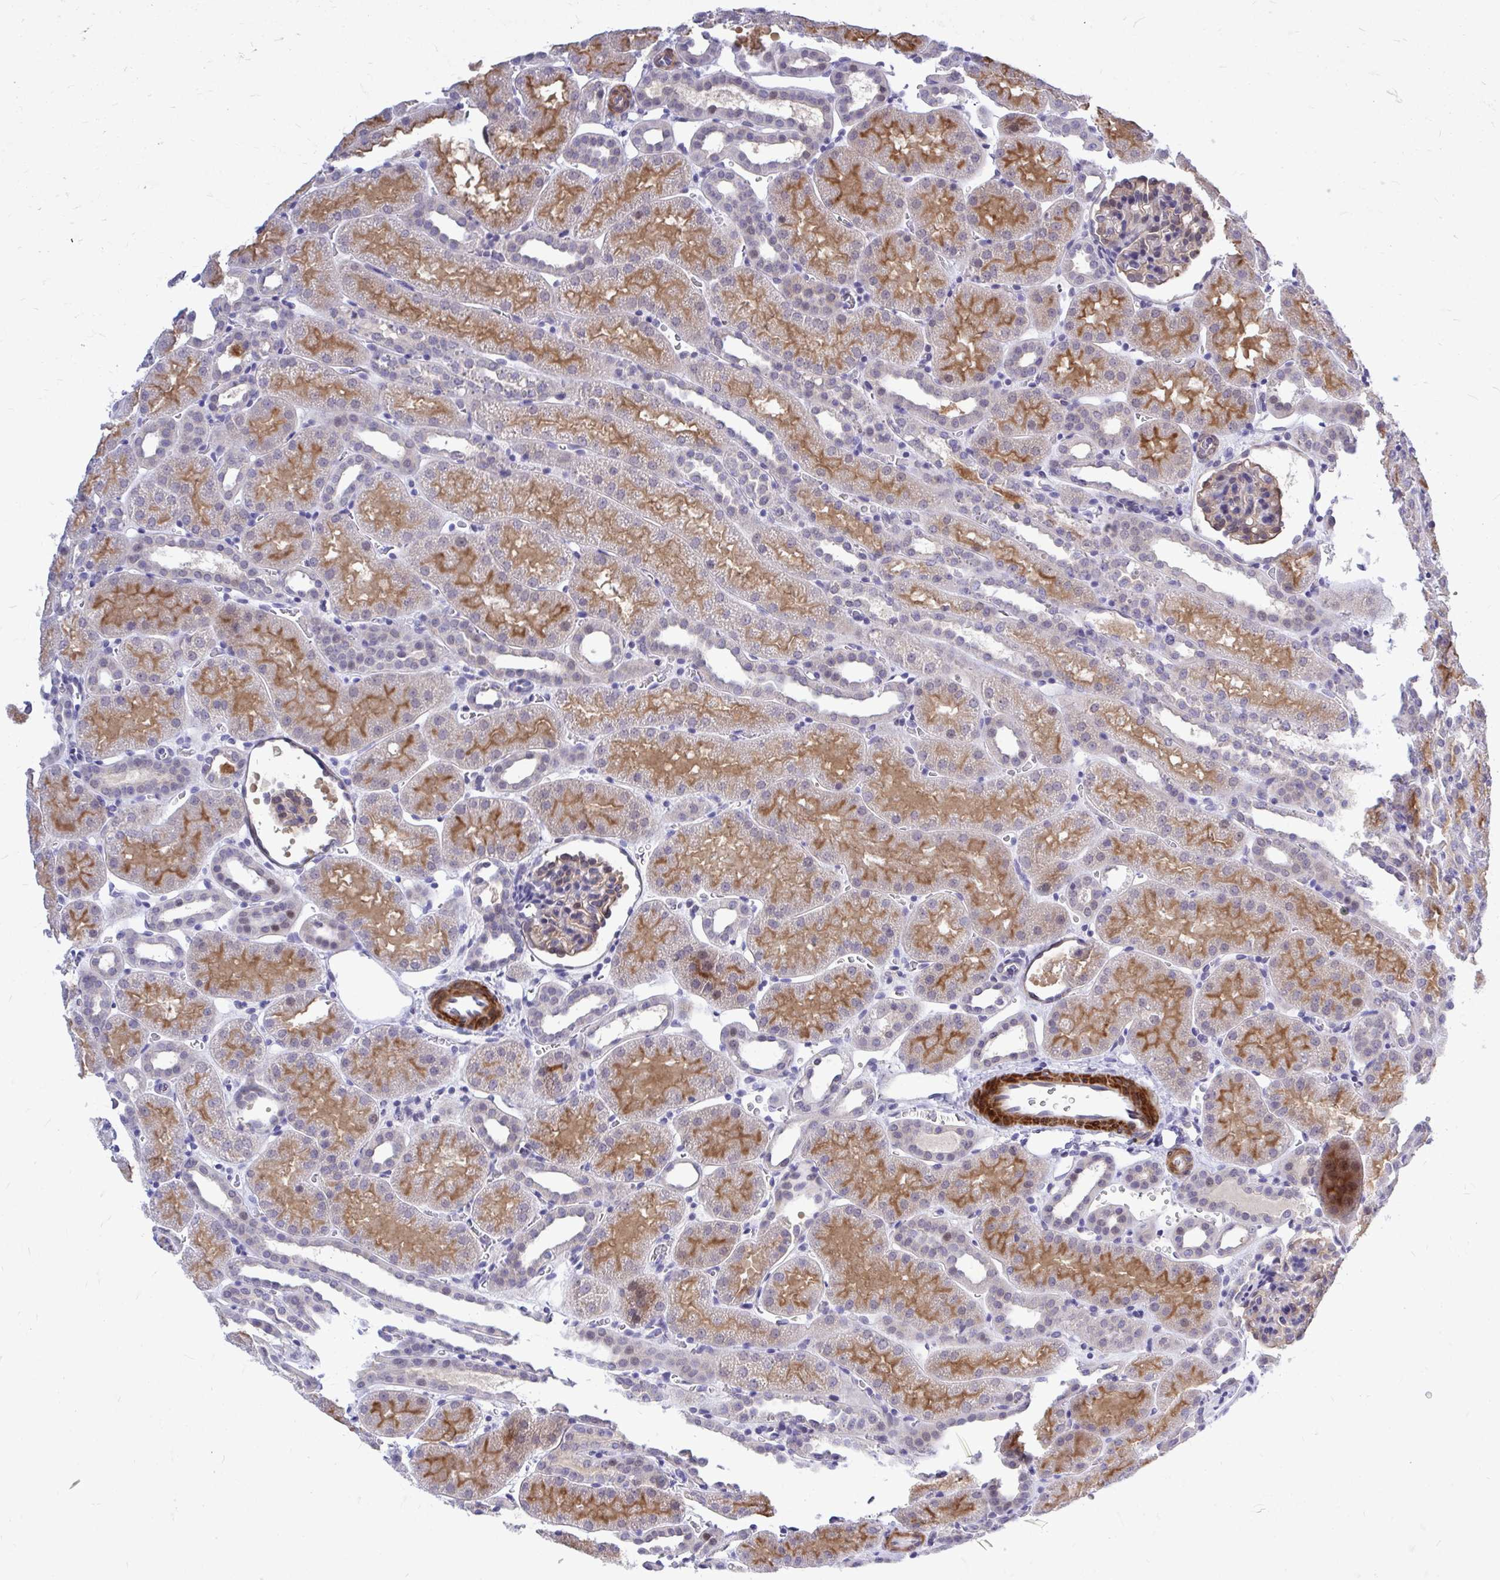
{"staining": {"intensity": "weak", "quantity": "<25%", "location": "cytoplasmic/membranous"}, "tissue": "kidney", "cell_type": "Cells in glomeruli", "image_type": "normal", "snomed": [{"axis": "morphology", "description": "Normal tissue, NOS"}, {"axis": "topography", "description": "Kidney"}], "caption": "A histopathology image of kidney stained for a protein demonstrates no brown staining in cells in glomeruli.", "gene": "ZBTB25", "patient": {"sex": "male", "age": 2}}